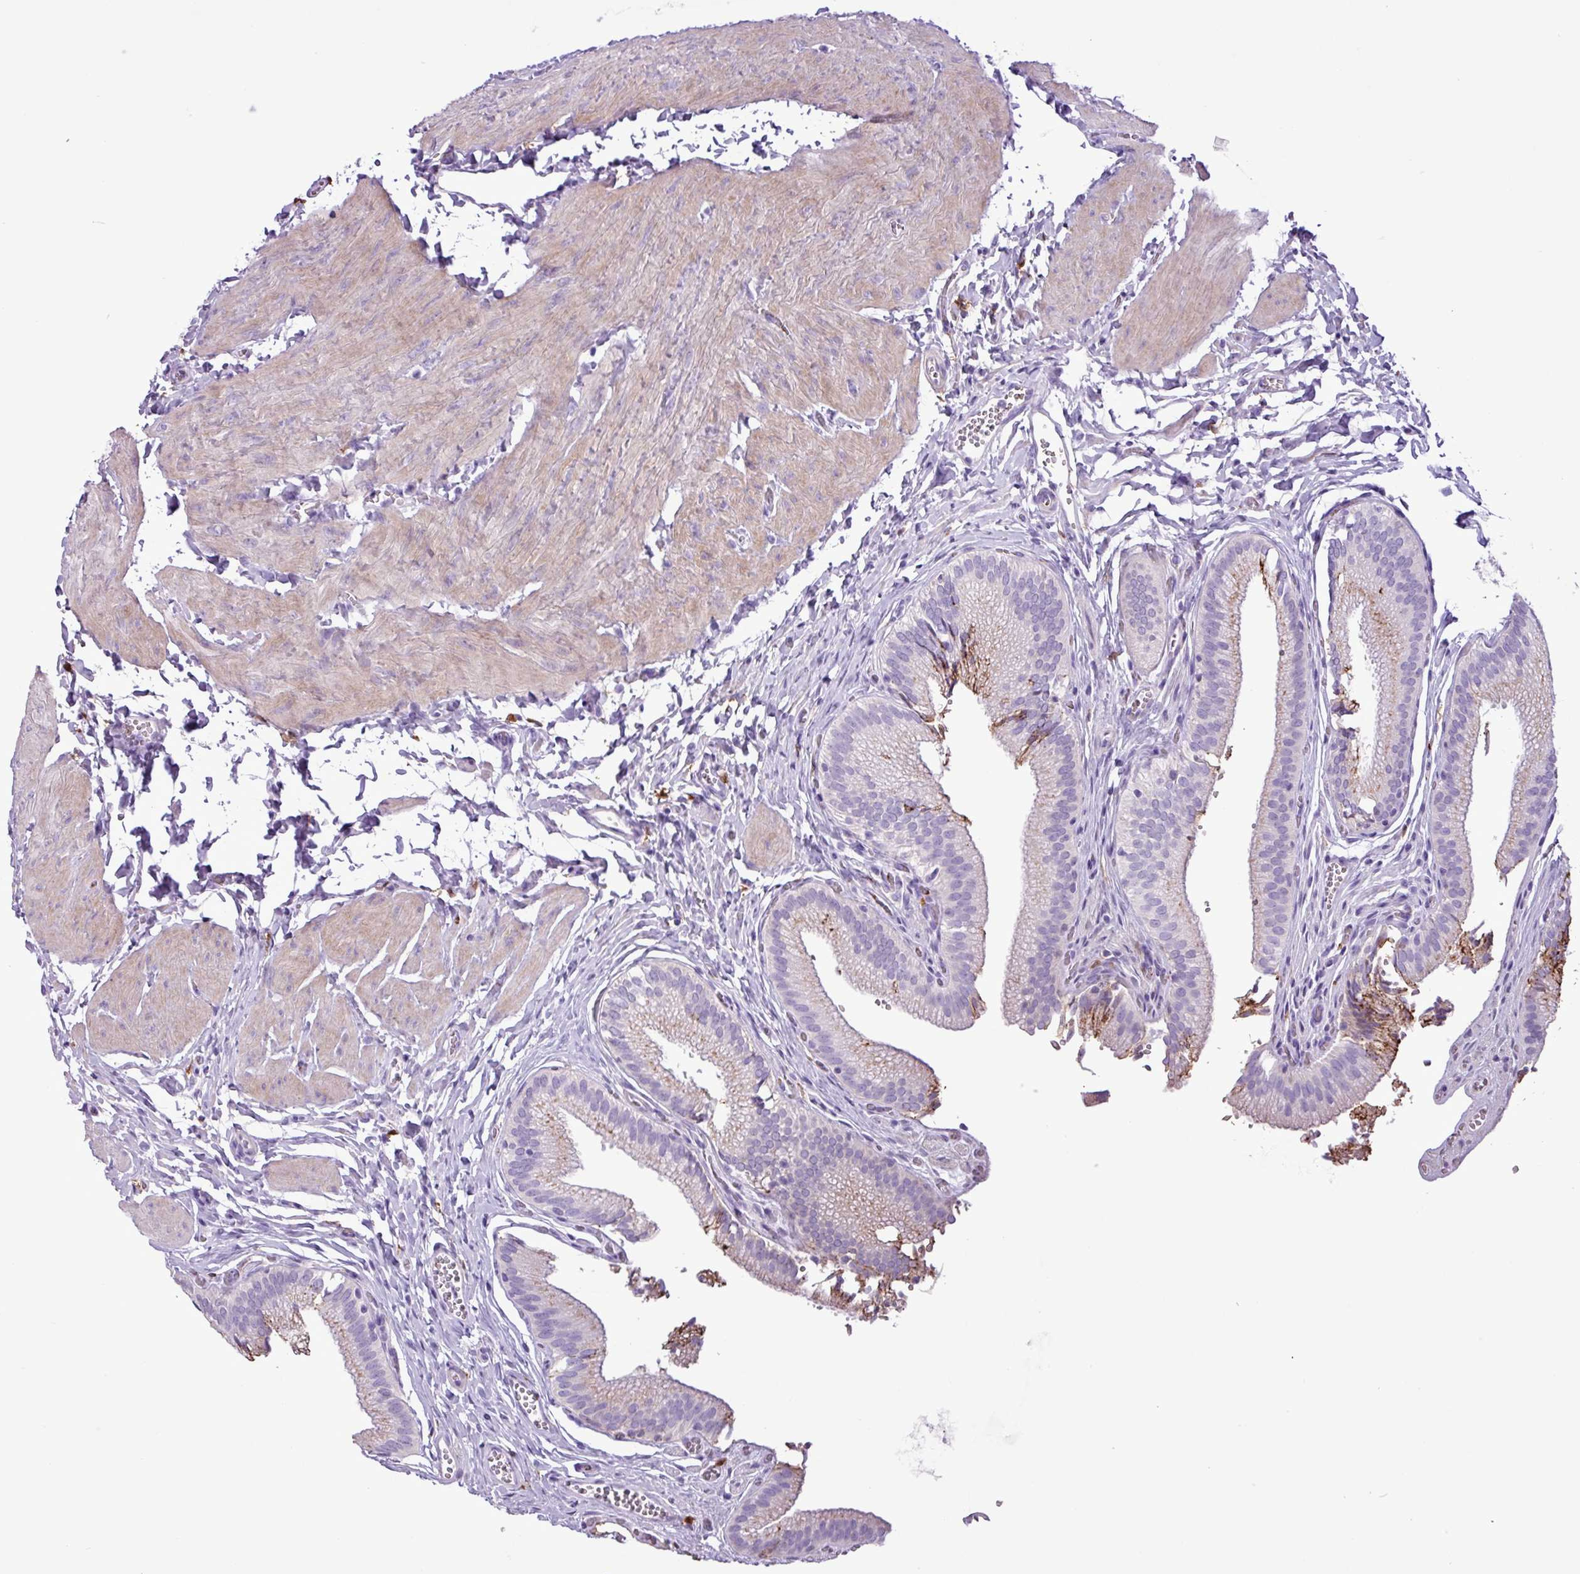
{"staining": {"intensity": "strong", "quantity": "25%-75%", "location": "cytoplasmic/membranous"}, "tissue": "gallbladder", "cell_type": "Glandular cells", "image_type": "normal", "snomed": [{"axis": "morphology", "description": "Normal tissue, NOS"}, {"axis": "topography", "description": "Gallbladder"}, {"axis": "topography", "description": "Peripheral nerve tissue"}], "caption": "A high-resolution histopathology image shows IHC staining of benign gallbladder, which demonstrates strong cytoplasmic/membranous positivity in about 25%-75% of glandular cells. The protein is stained brown, and the nuclei are stained in blue (DAB (3,3'-diaminobenzidine) IHC with brightfield microscopy, high magnification).", "gene": "TMEM200C", "patient": {"sex": "male", "age": 17}}